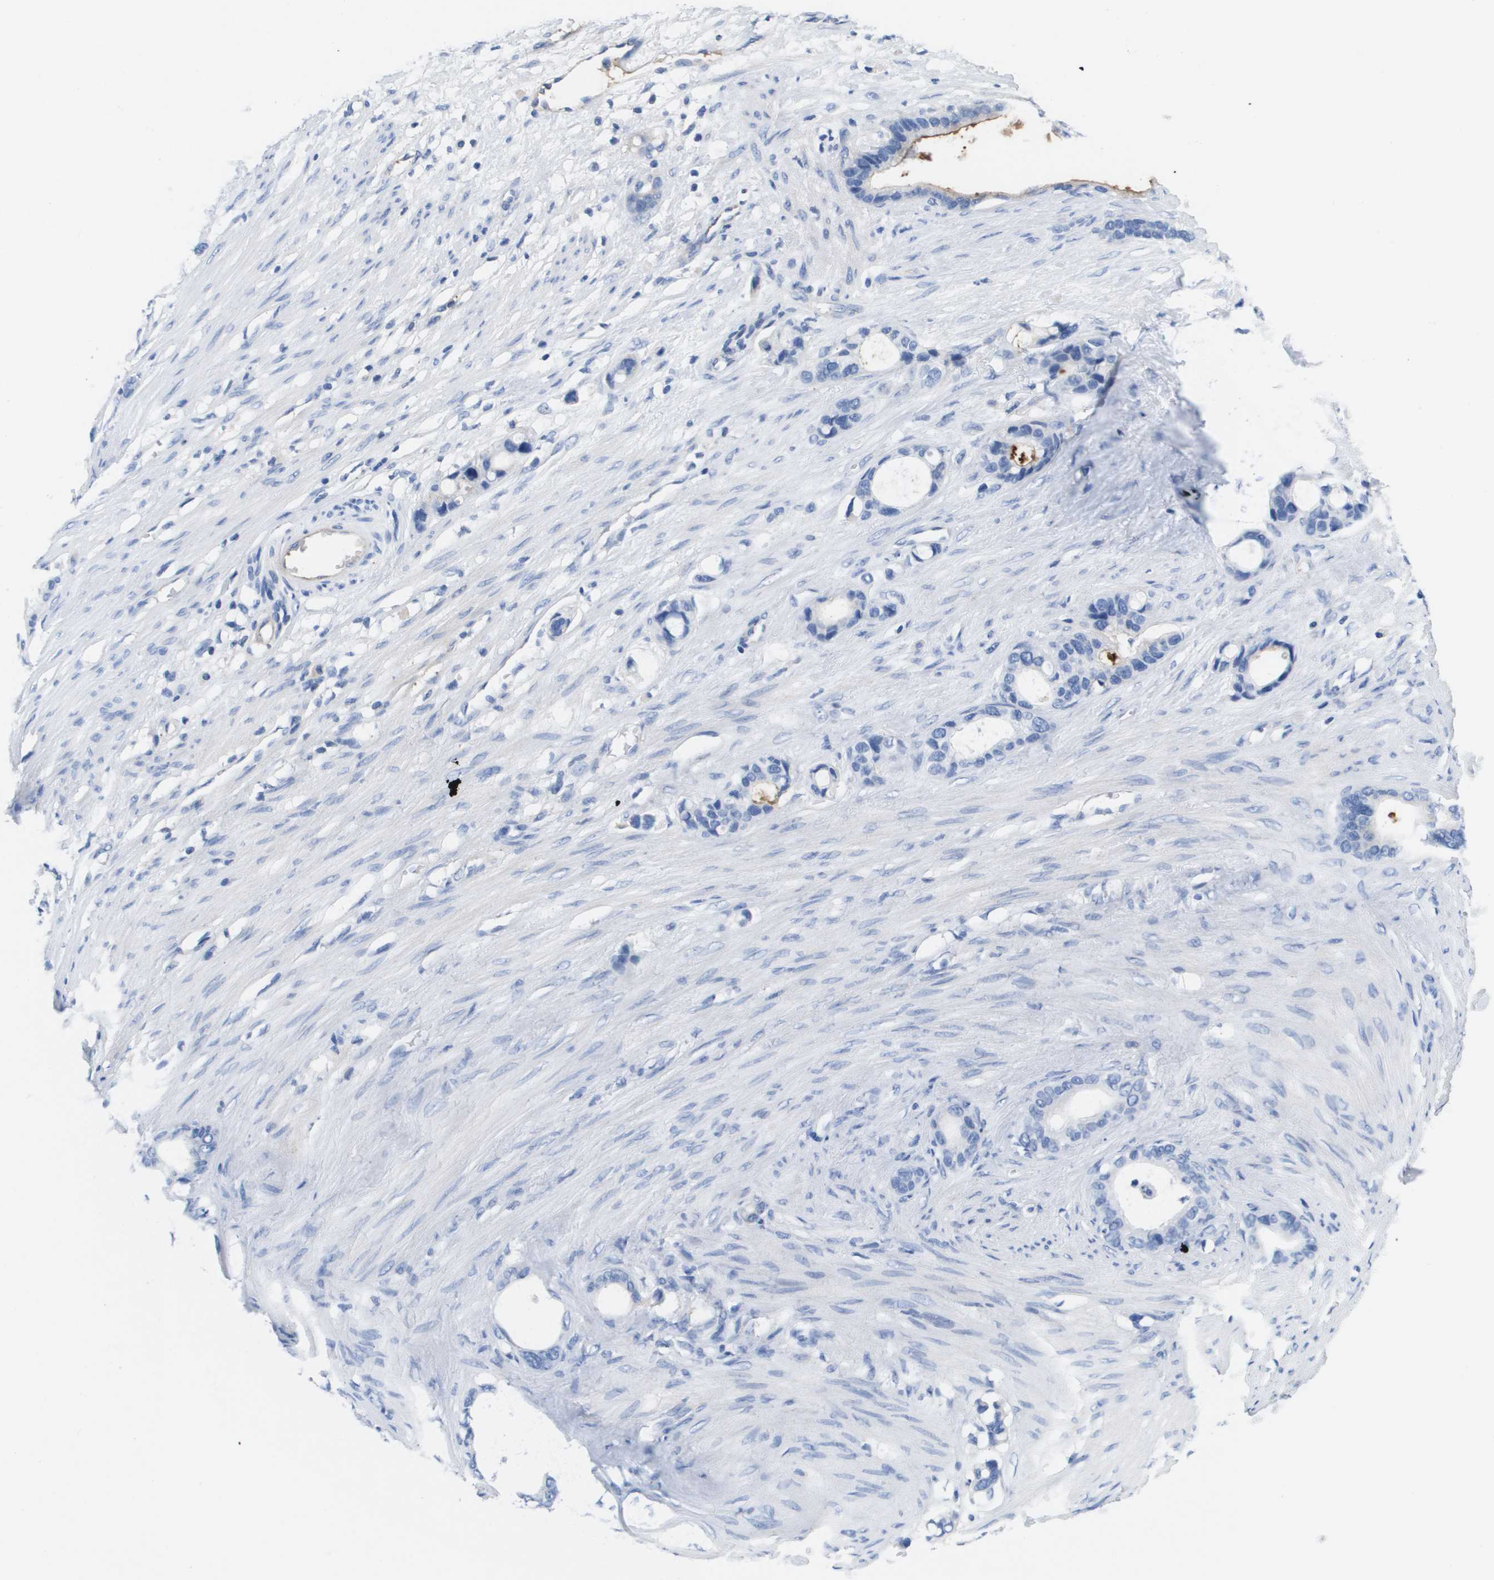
{"staining": {"intensity": "negative", "quantity": "none", "location": "none"}, "tissue": "stomach cancer", "cell_type": "Tumor cells", "image_type": "cancer", "snomed": [{"axis": "morphology", "description": "Adenocarcinoma, NOS"}, {"axis": "topography", "description": "Stomach, lower"}], "caption": "Immunohistochemistry (IHC) histopathology image of neoplastic tissue: human stomach adenocarcinoma stained with DAB (3,3'-diaminobenzidine) shows no significant protein positivity in tumor cells.", "gene": "APOA1", "patient": {"sex": "male", "age": 88}}